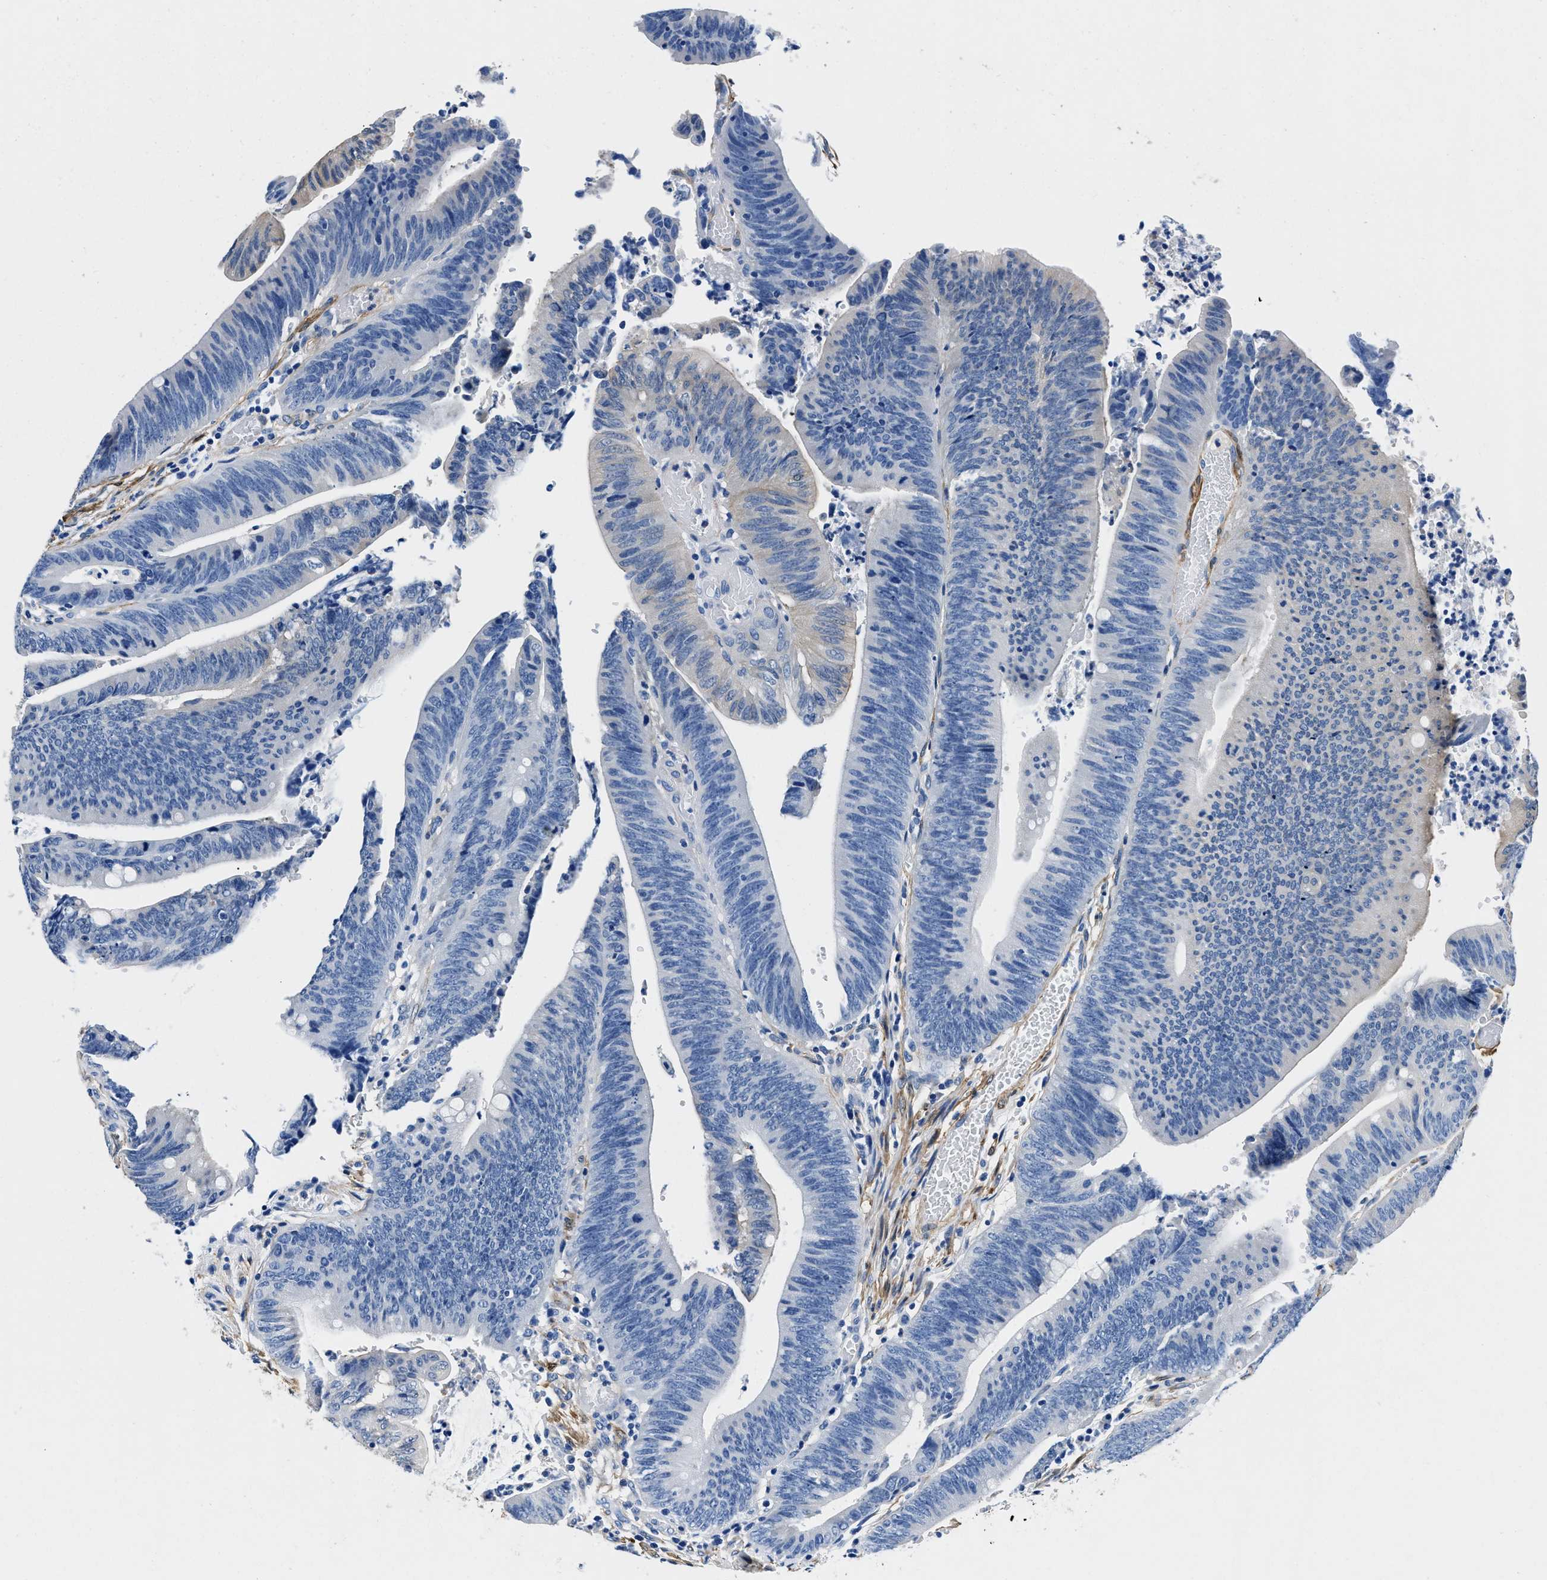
{"staining": {"intensity": "negative", "quantity": "none", "location": "none"}, "tissue": "colorectal cancer", "cell_type": "Tumor cells", "image_type": "cancer", "snomed": [{"axis": "morphology", "description": "Normal tissue, NOS"}, {"axis": "morphology", "description": "Adenocarcinoma, NOS"}, {"axis": "topography", "description": "Rectum"}], "caption": "Immunohistochemistry of human colorectal adenocarcinoma demonstrates no positivity in tumor cells.", "gene": "TEX261", "patient": {"sex": "female", "age": 66}}